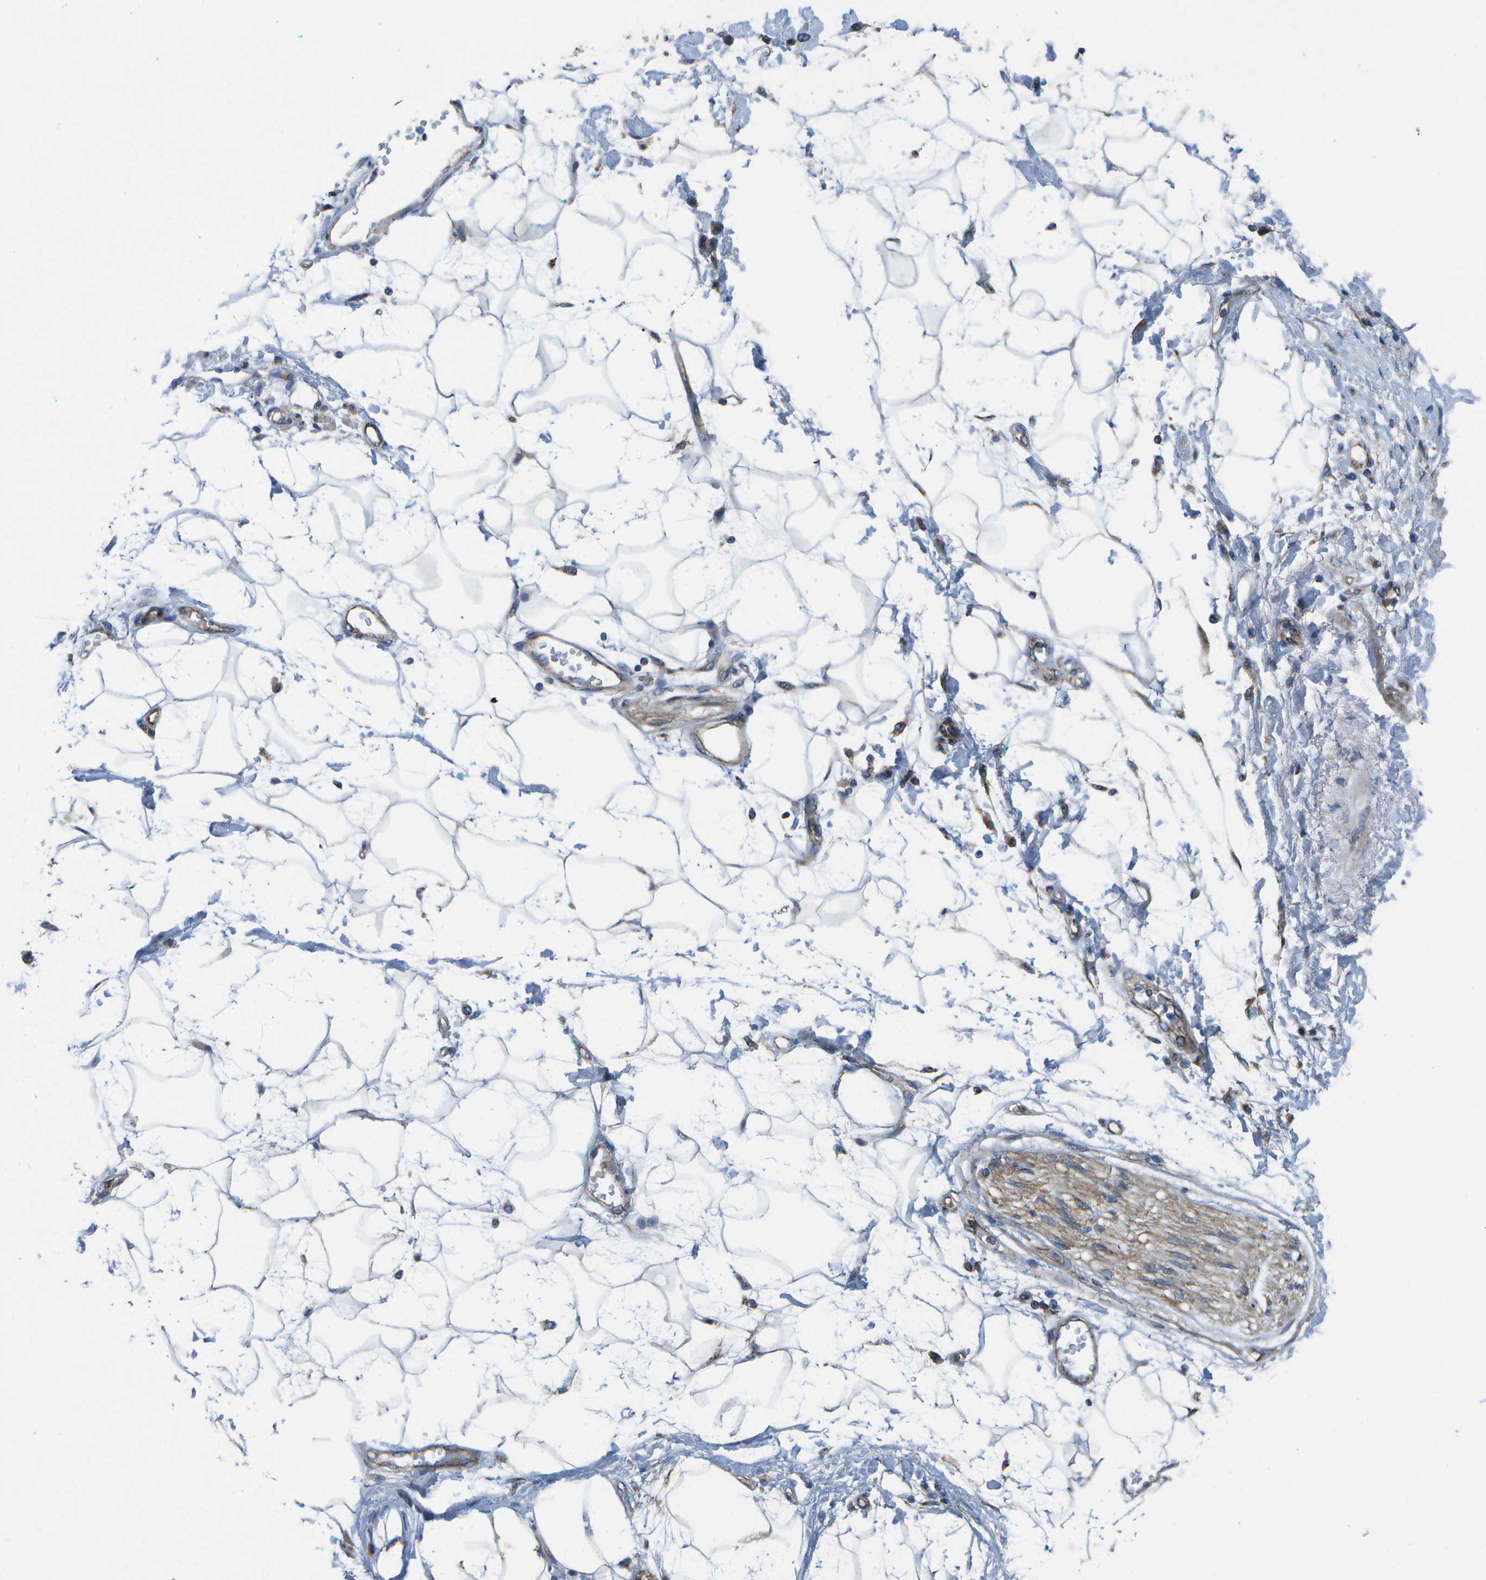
{"staining": {"intensity": "moderate", "quantity": ">75%", "location": "cytoplasmic/membranous"}, "tissue": "adipose tissue", "cell_type": "Adipocytes", "image_type": "normal", "snomed": [{"axis": "morphology", "description": "Normal tissue, NOS"}, {"axis": "morphology", "description": "Adenocarcinoma, NOS"}, {"axis": "topography", "description": "Duodenum"}, {"axis": "topography", "description": "Peripheral nerve tissue"}], "caption": "A brown stain shows moderate cytoplasmic/membranous positivity of a protein in adipocytes of normal adipose tissue. (DAB (3,3'-diaminobenzidine) IHC with brightfield microscopy, high magnification).", "gene": "MVK", "patient": {"sex": "female", "age": 60}}